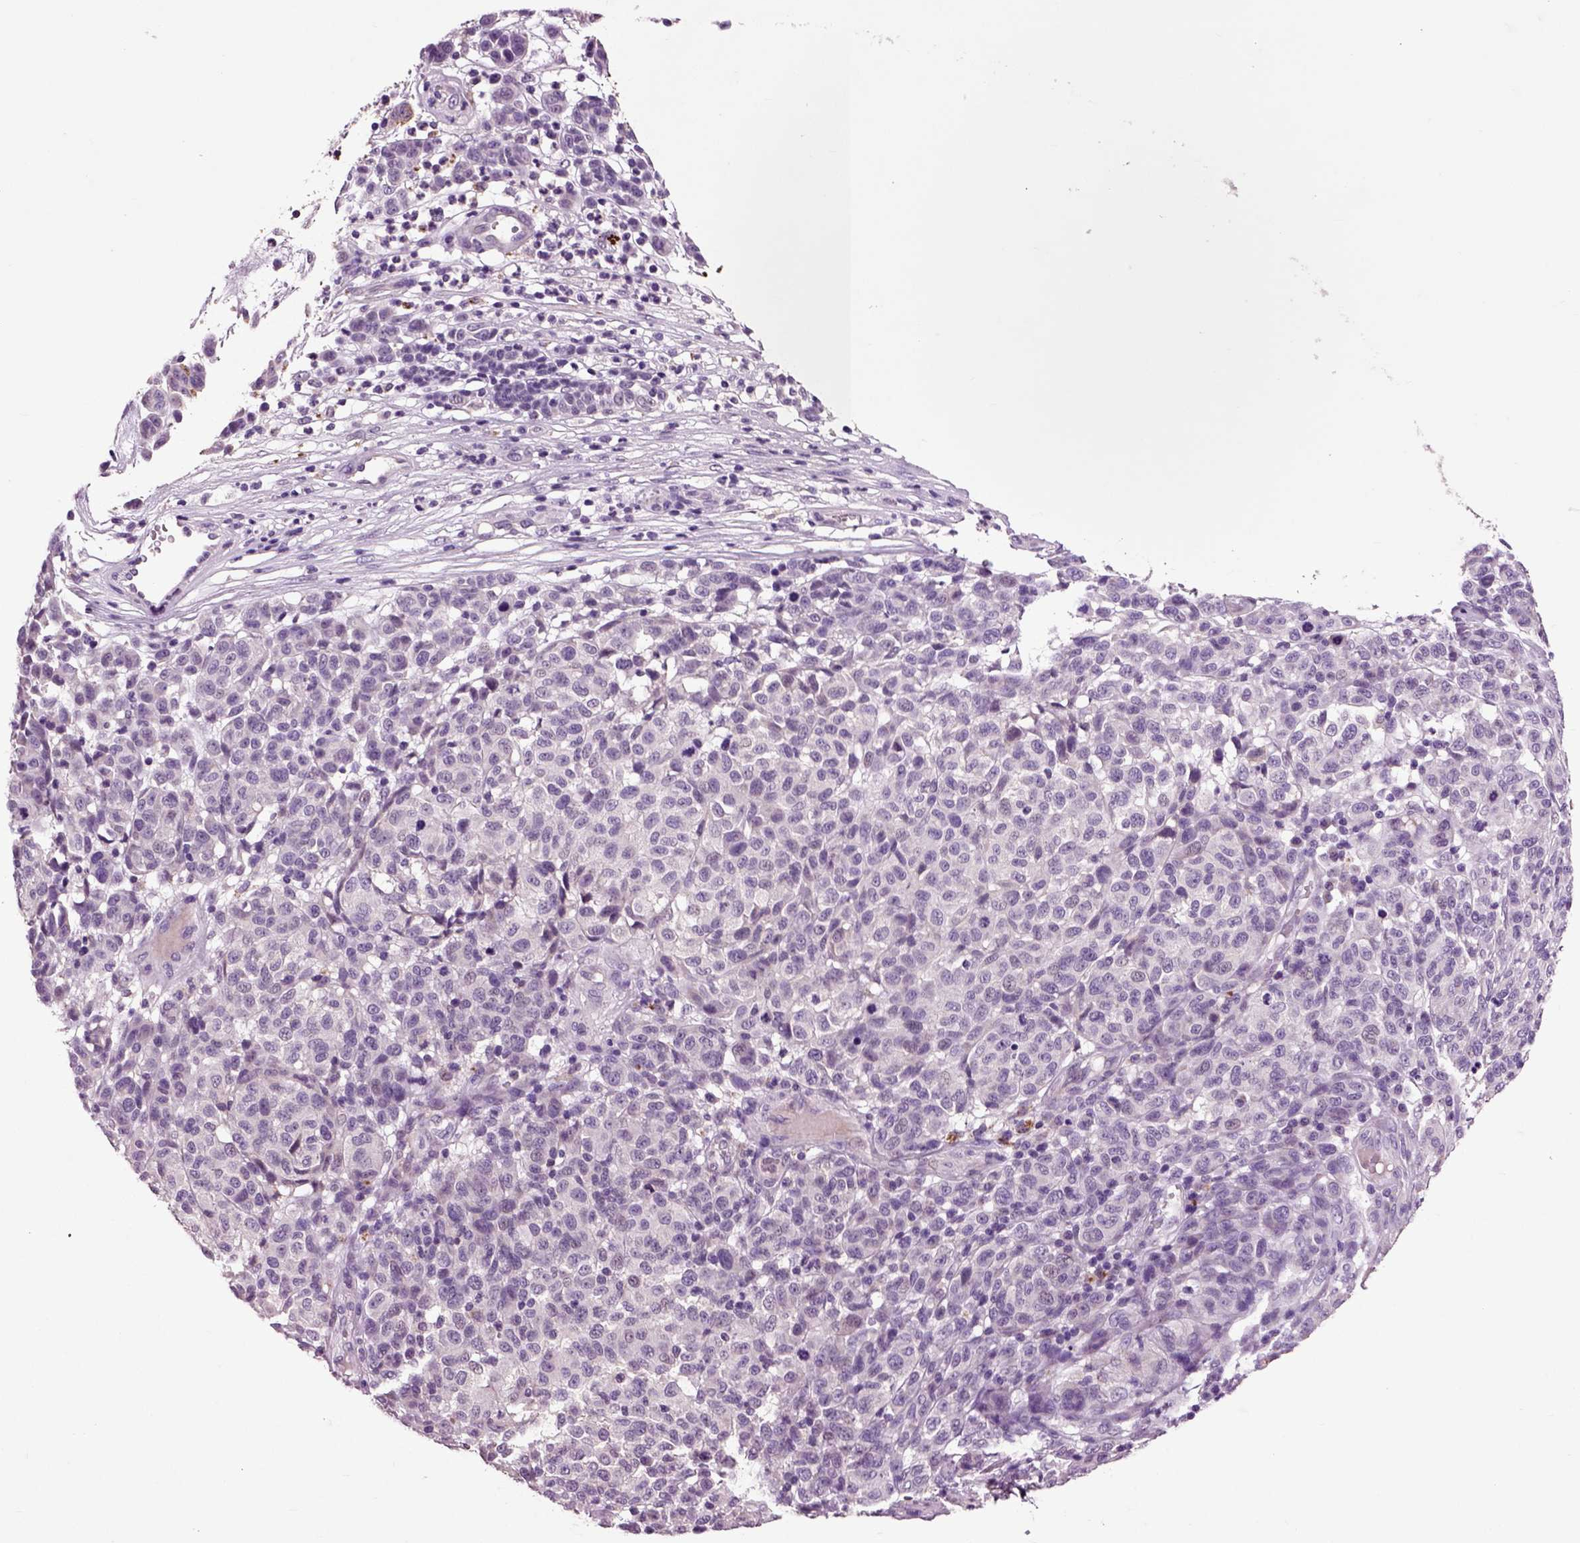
{"staining": {"intensity": "negative", "quantity": "none", "location": "none"}, "tissue": "melanoma", "cell_type": "Tumor cells", "image_type": "cancer", "snomed": [{"axis": "morphology", "description": "Malignant melanoma, NOS"}, {"axis": "topography", "description": "Skin"}], "caption": "Tumor cells are negative for brown protein staining in malignant melanoma. (DAB IHC with hematoxylin counter stain).", "gene": "CRHR1", "patient": {"sex": "male", "age": 59}}